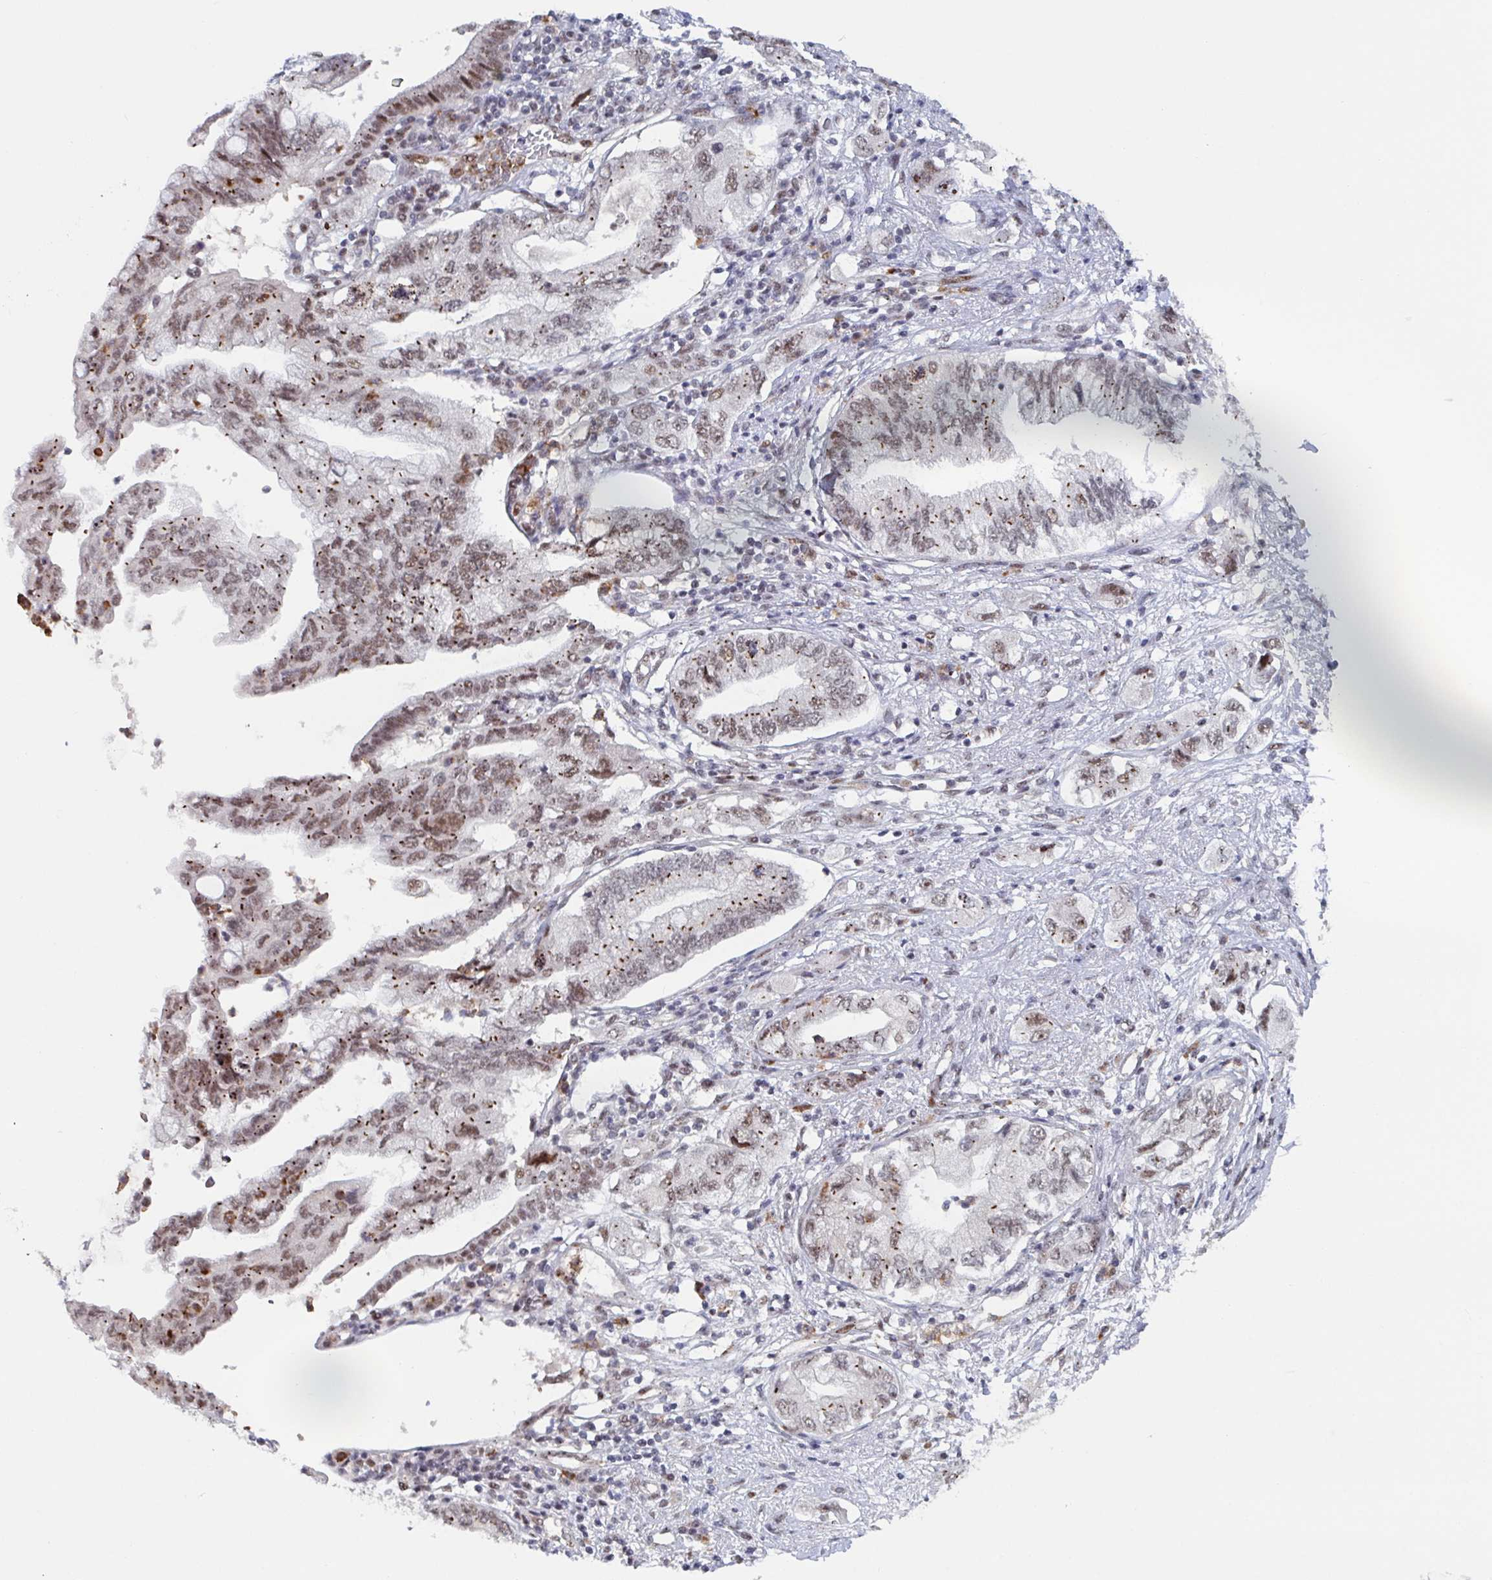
{"staining": {"intensity": "moderate", "quantity": ">75%", "location": "nuclear"}, "tissue": "pancreatic cancer", "cell_type": "Tumor cells", "image_type": "cancer", "snomed": [{"axis": "morphology", "description": "Adenocarcinoma, NOS"}, {"axis": "topography", "description": "Pancreas"}], "caption": "Moderate nuclear expression is present in approximately >75% of tumor cells in pancreatic cancer (adenocarcinoma).", "gene": "RNF212", "patient": {"sex": "female", "age": 73}}